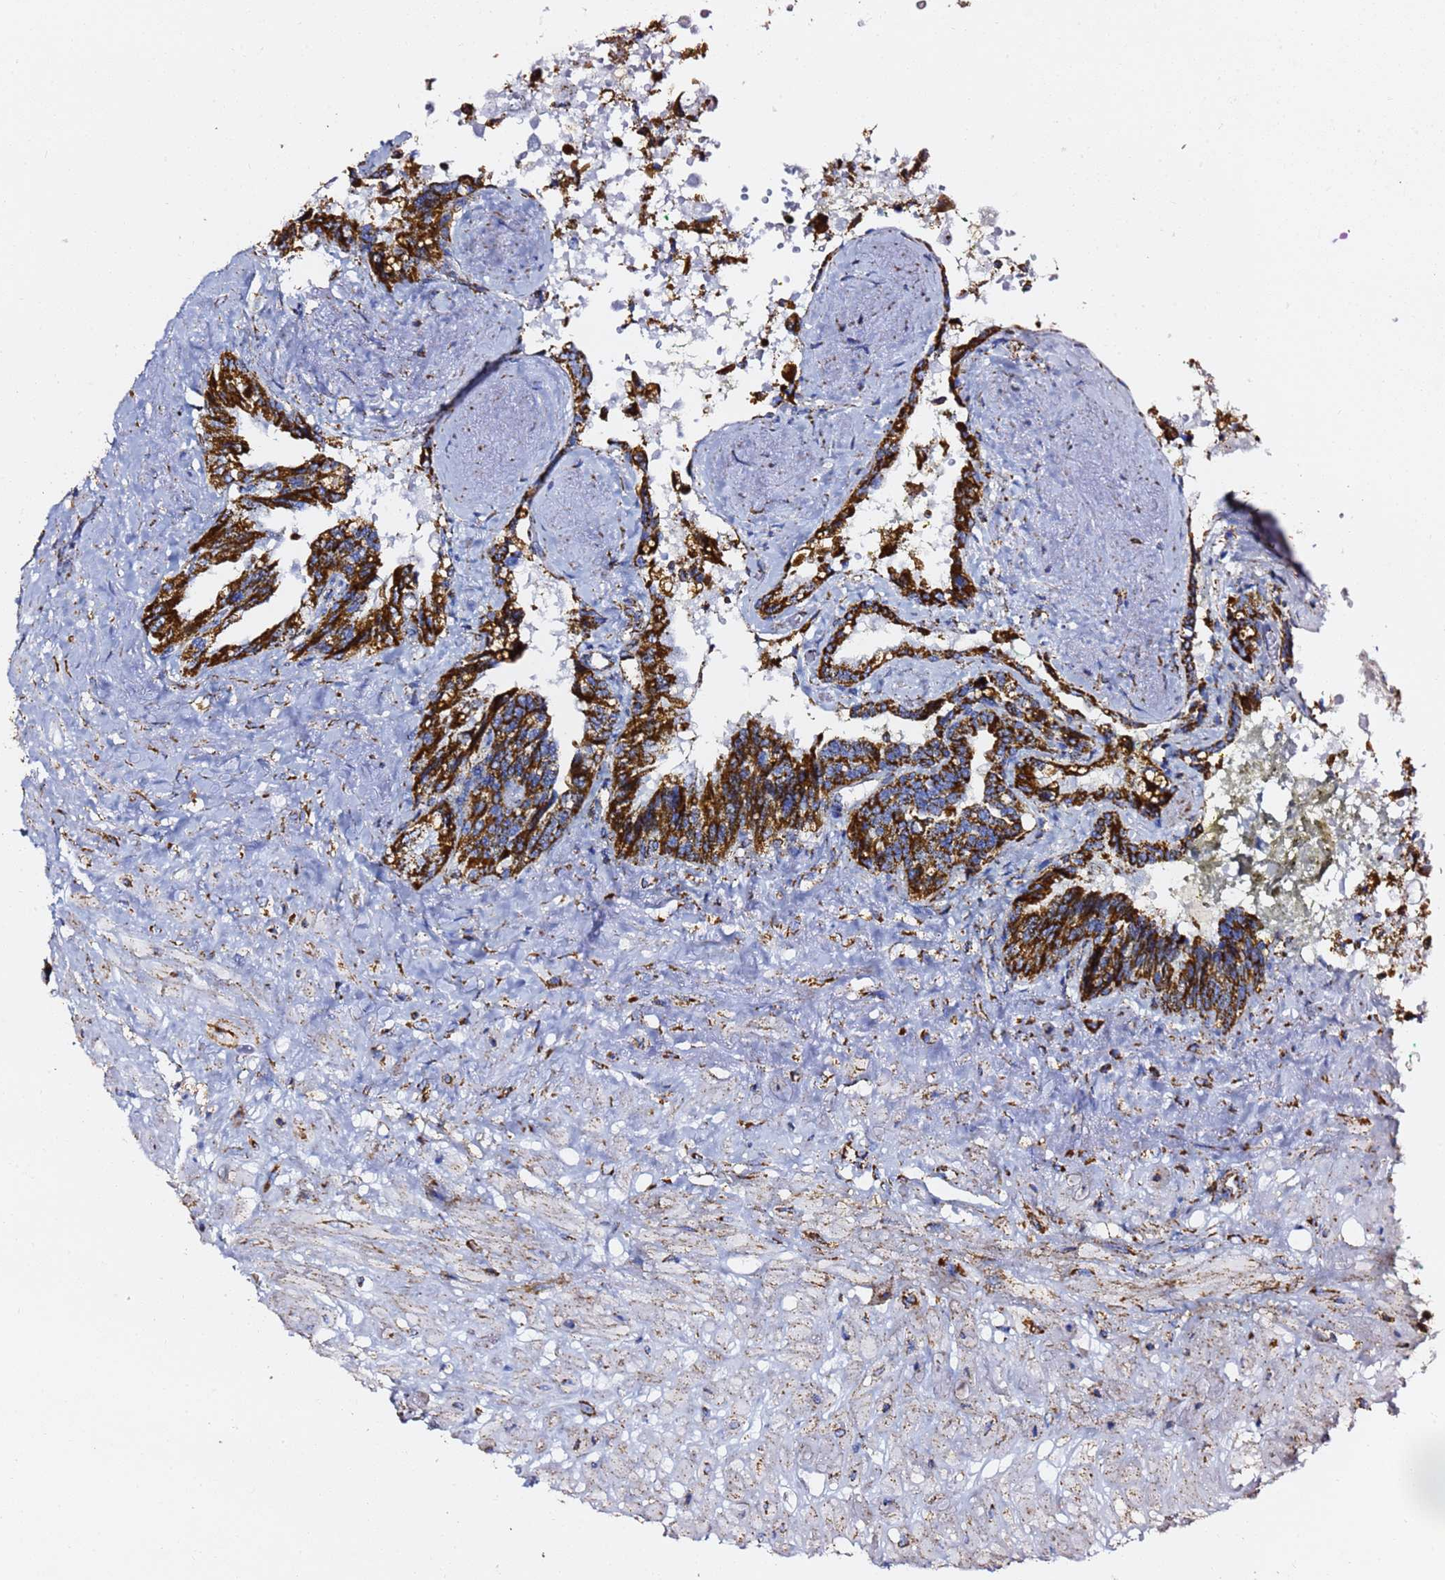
{"staining": {"intensity": "strong", "quantity": ">75%", "location": "cytoplasmic/membranous"}, "tissue": "seminal vesicle", "cell_type": "Glandular cells", "image_type": "normal", "snomed": [{"axis": "morphology", "description": "Normal tissue, NOS"}, {"axis": "topography", "description": "Seminal veicle"}, {"axis": "topography", "description": "Peripheral nerve tissue"}], "caption": "This histopathology image displays immunohistochemistry staining of normal seminal vesicle, with high strong cytoplasmic/membranous expression in about >75% of glandular cells.", "gene": "PHB2", "patient": {"sex": "male", "age": 60}}